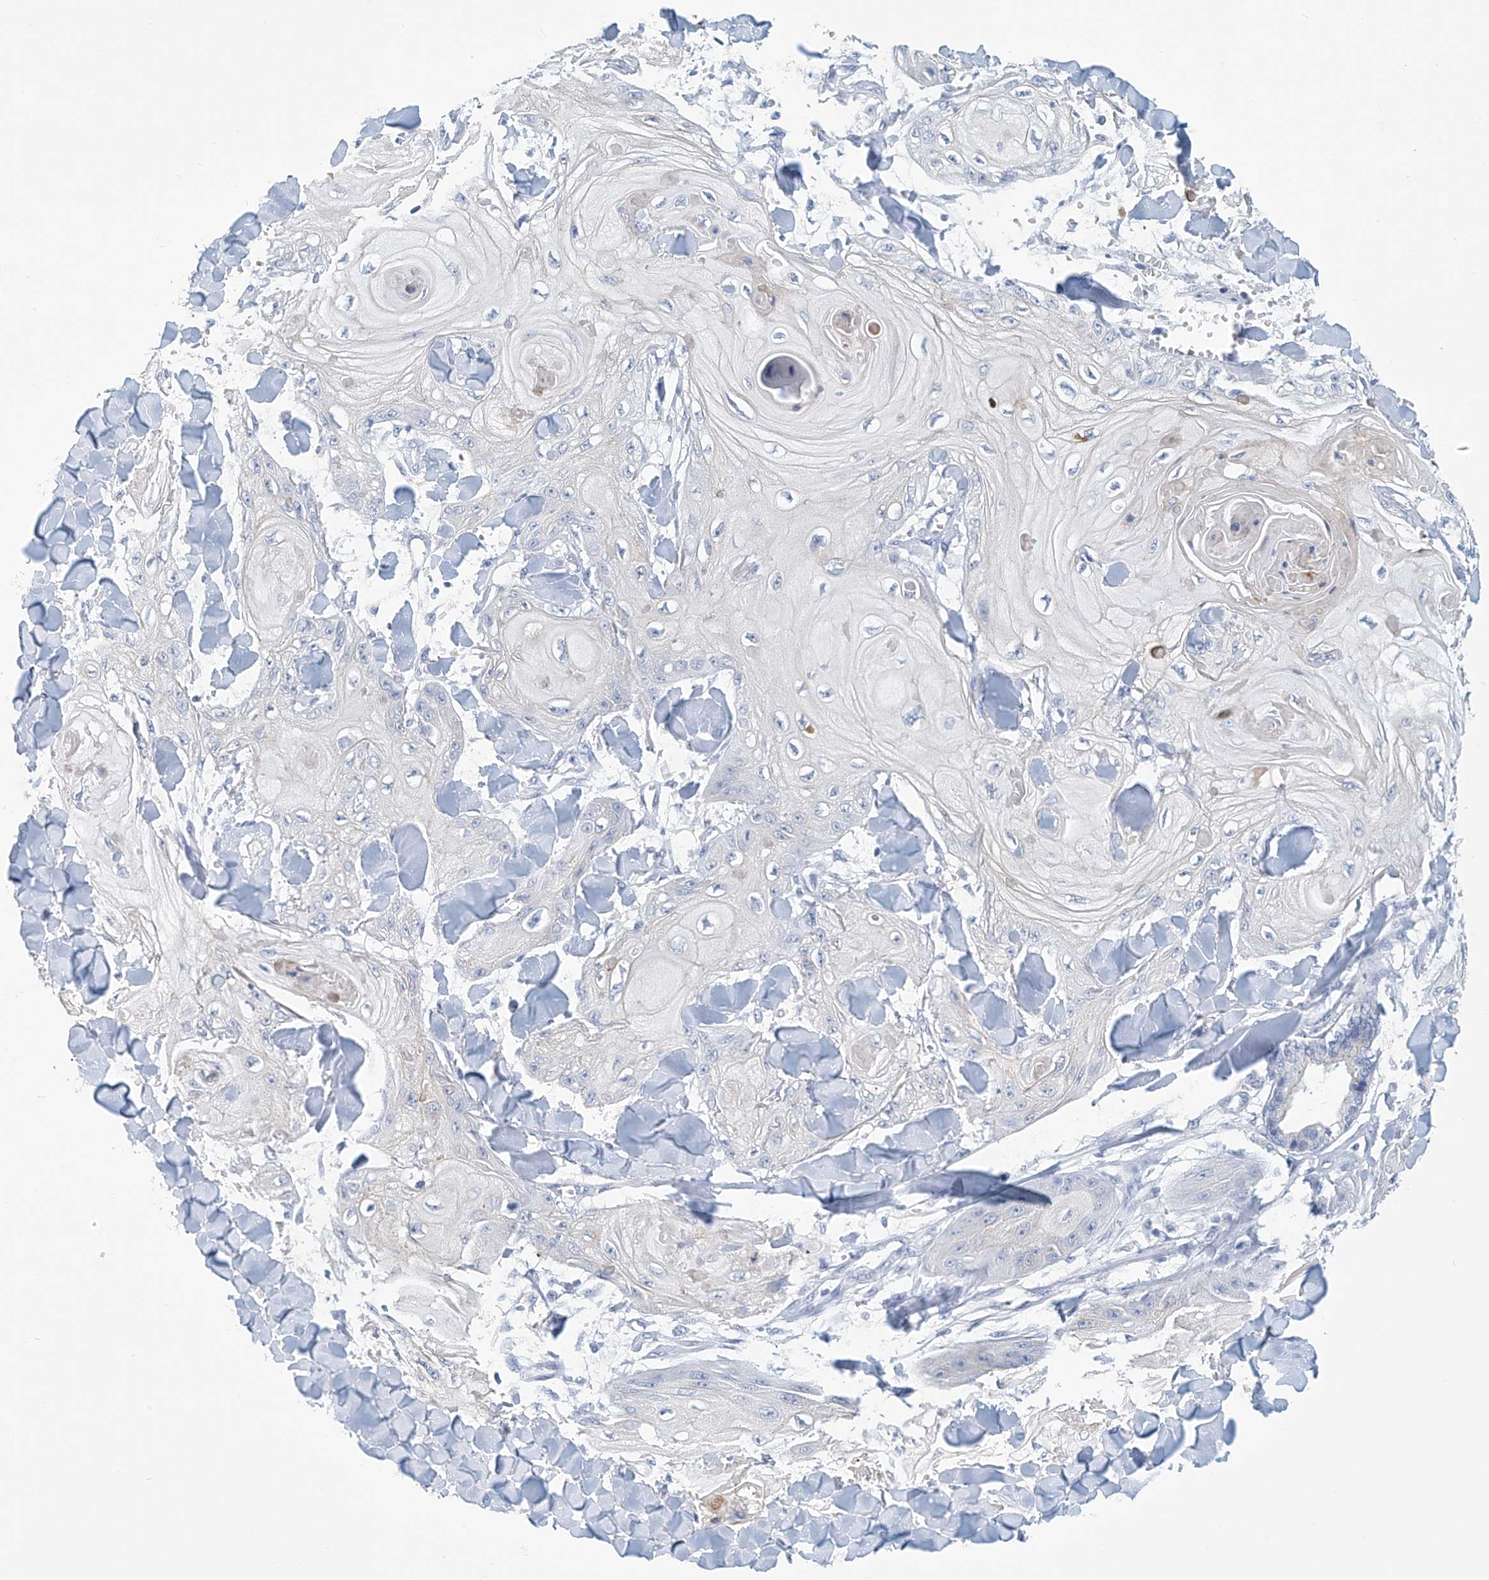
{"staining": {"intensity": "negative", "quantity": "none", "location": "none"}, "tissue": "skin cancer", "cell_type": "Tumor cells", "image_type": "cancer", "snomed": [{"axis": "morphology", "description": "Squamous cell carcinoma, NOS"}, {"axis": "topography", "description": "Skin"}], "caption": "Squamous cell carcinoma (skin) stained for a protein using immunohistochemistry displays no staining tumor cells.", "gene": "DSP", "patient": {"sex": "male", "age": 74}}